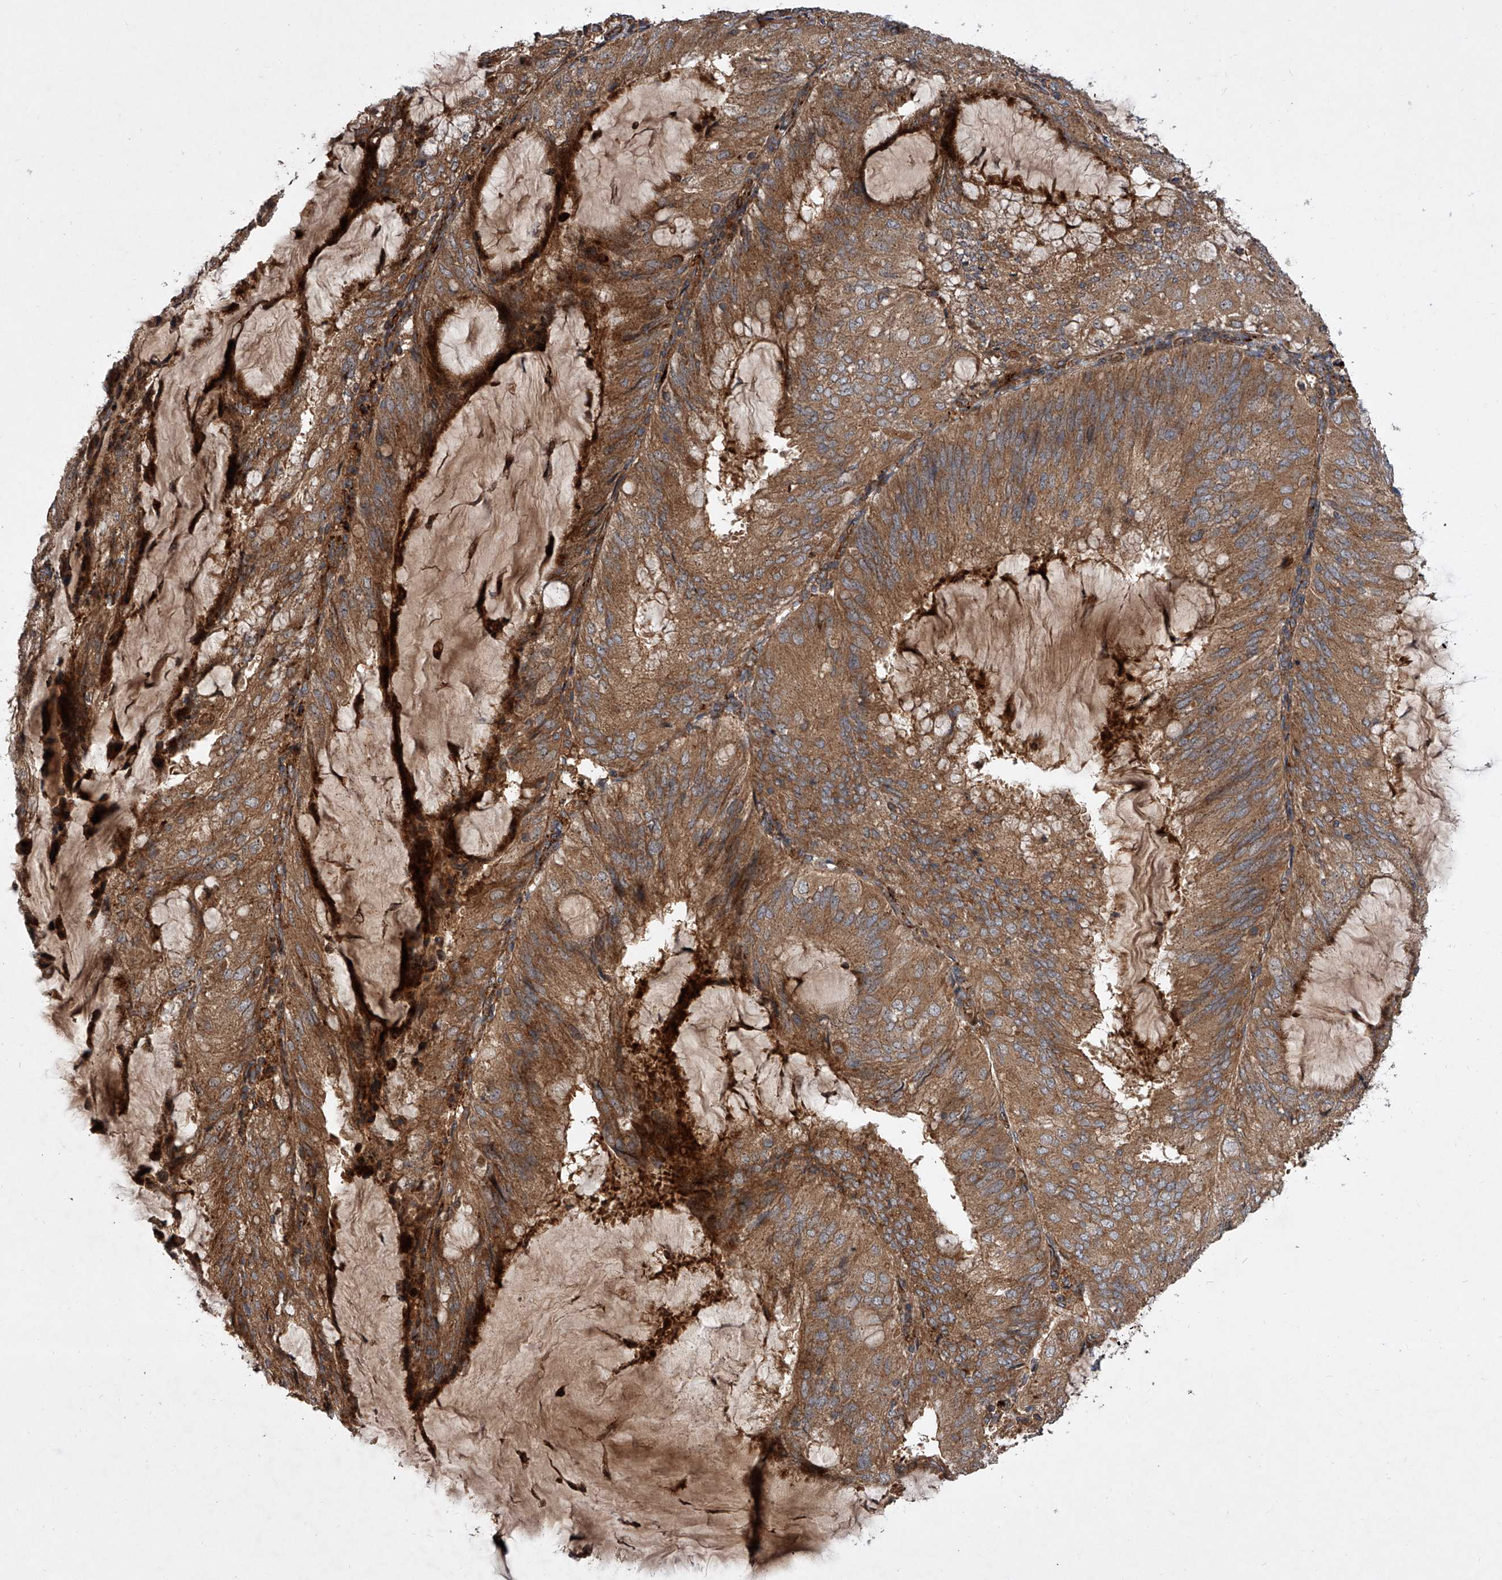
{"staining": {"intensity": "moderate", "quantity": ">75%", "location": "cytoplasmic/membranous"}, "tissue": "endometrial cancer", "cell_type": "Tumor cells", "image_type": "cancer", "snomed": [{"axis": "morphology", "description": "Adenocarcinoma, NOS"}, {"axis": "topography", "description": "Endometrium"}], "caption": "Moderate cytoplasmic/membranous positivity for a protein is present in approximately >75% of tumor cells of adenocarcinoma (endometrial) using immunohistochemistry (IHC).", "gene": "USP47", "patient": {"sex": "female", "age": 81}}